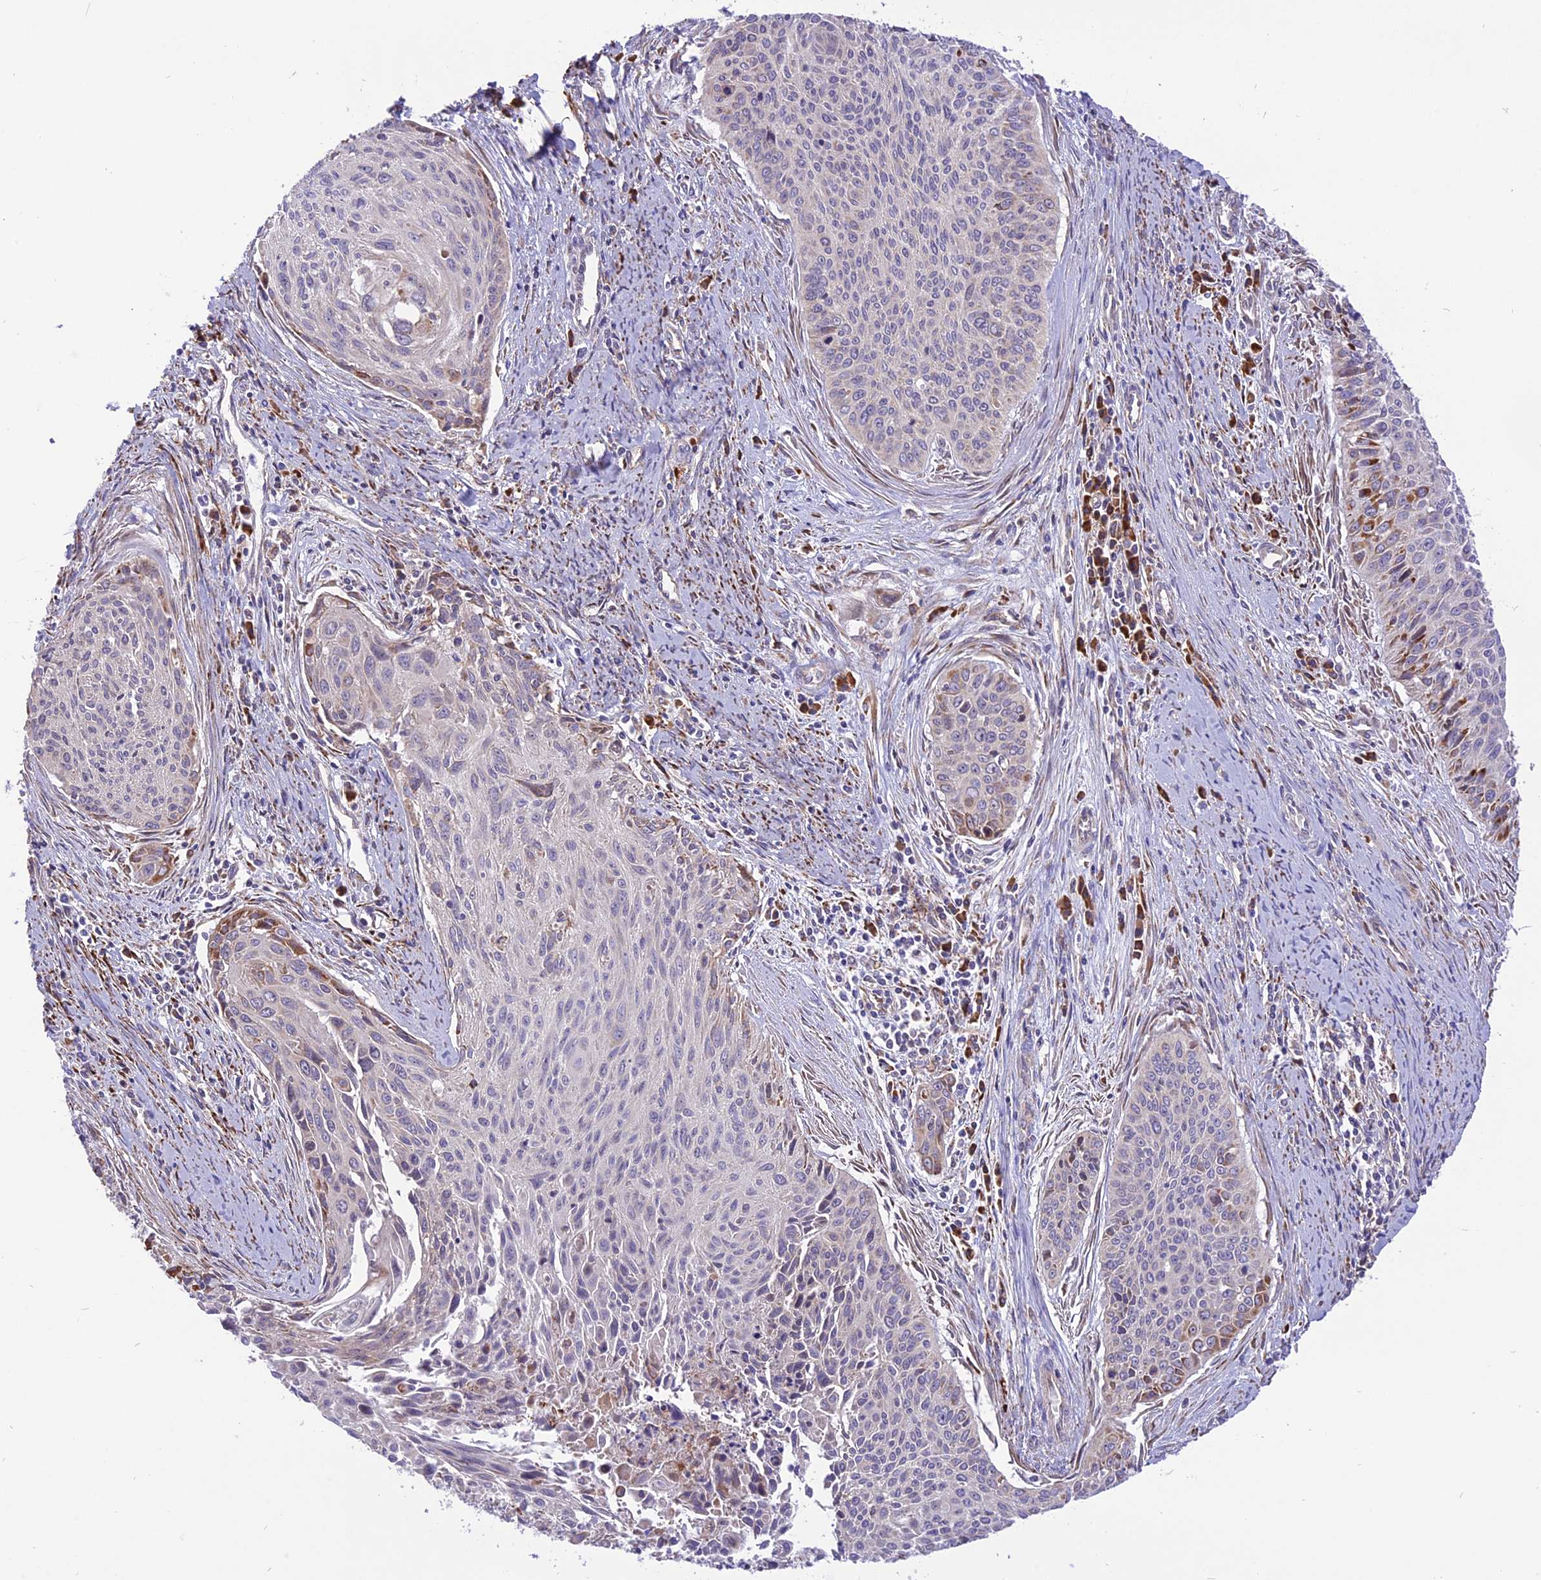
{"staining": {"intensity": "moderate", "quantity": "<25%", "location": "cytoplasmic/membranous"}, "tissue": "cervical cancer", "cell_type": "Tumor cells", "image_type": "cancer", "snomed": [{"axis": "morphology", "description": "Squamous cell carcinoma, NOS"}, {"axis": "topography", "description": "Cervix"}], "caption": "Tumor cells demonstrate low levels of moderate cytoplasmic/membranous expression in approximately <25% of cells in human squamous cell carcinoma (cervical).", "gene": "ARMCX6", "patient": {"sex": "female", "age": 55}}